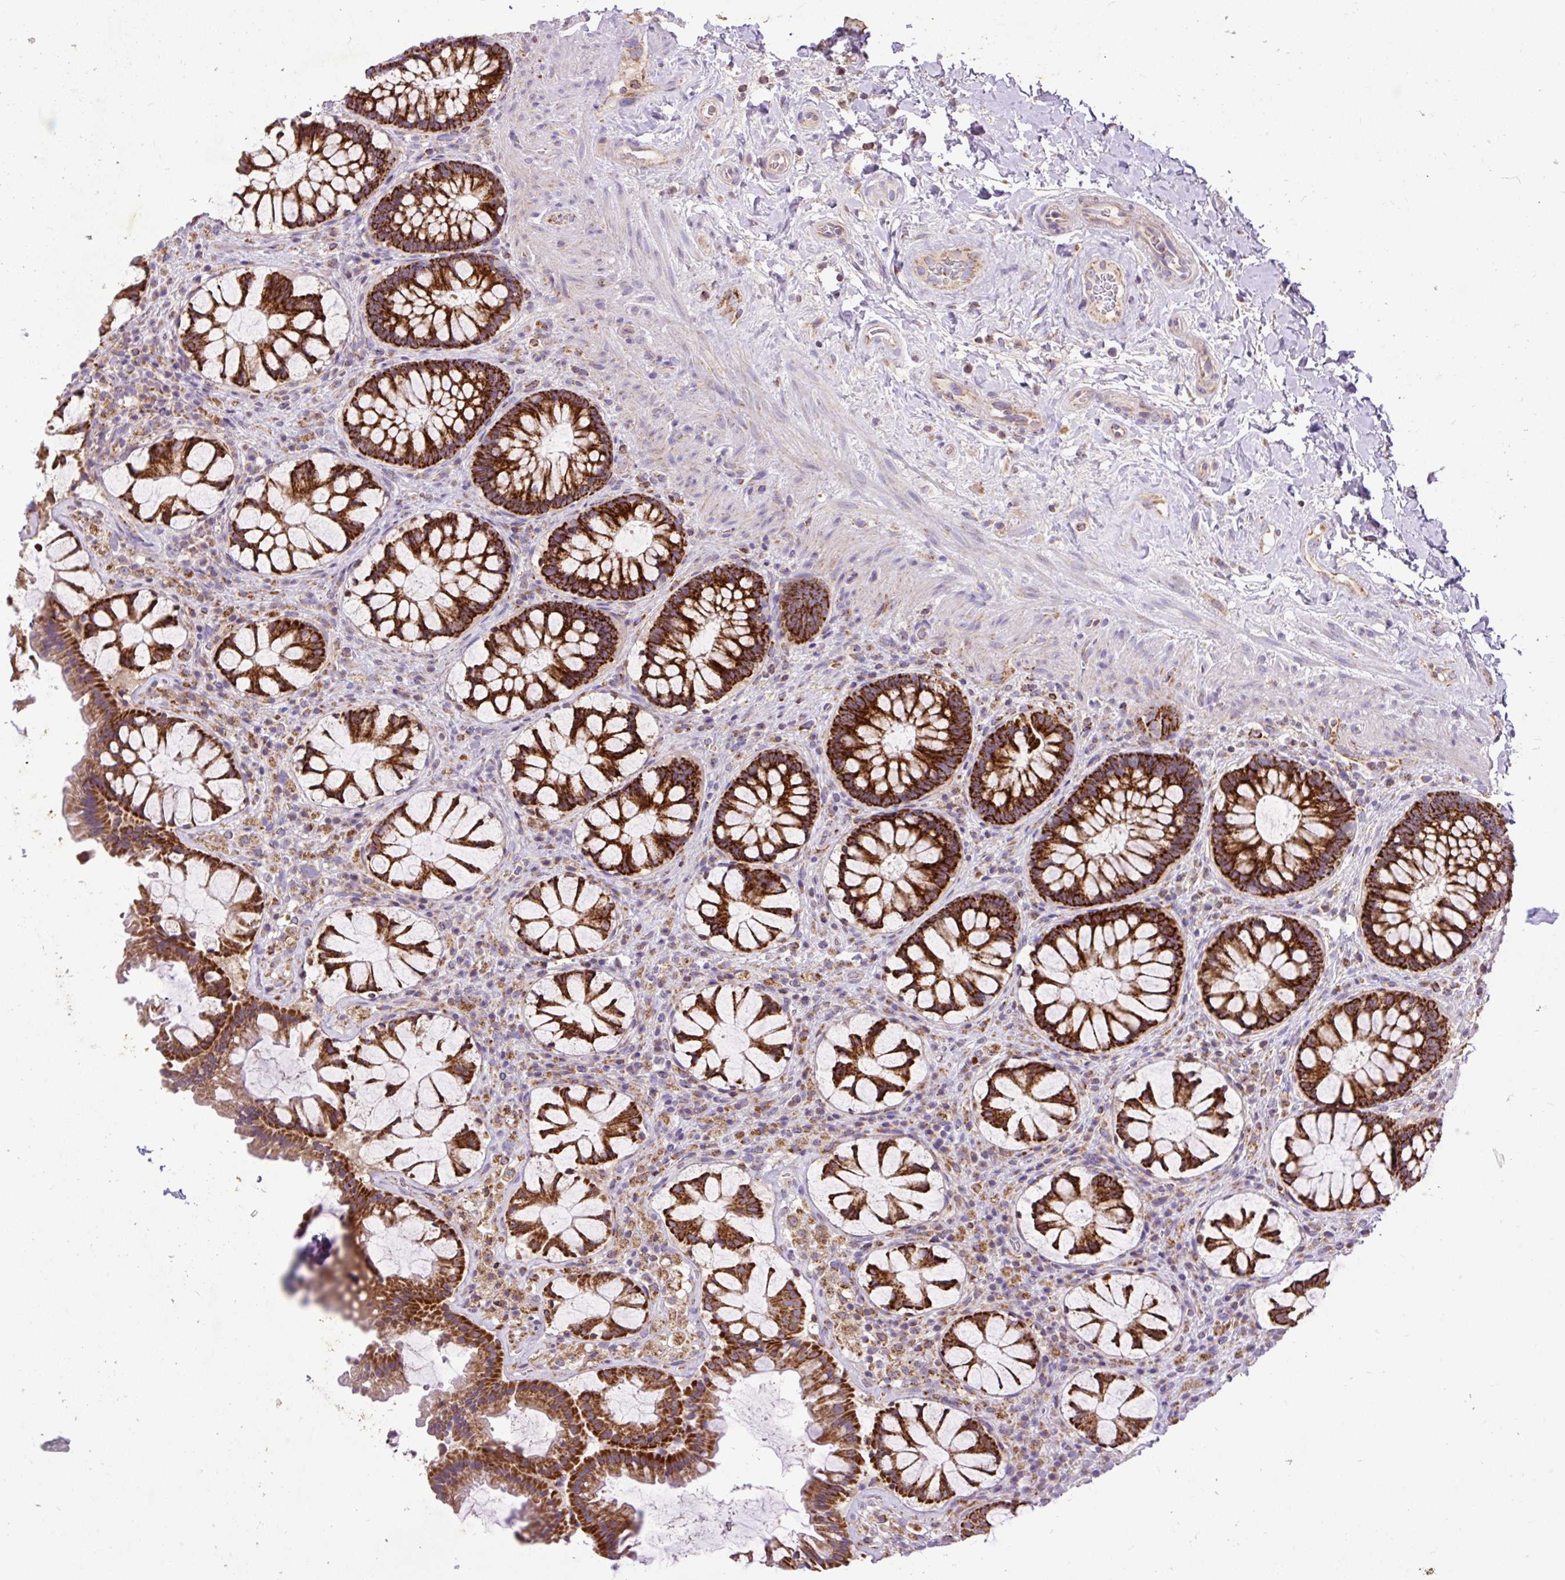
{"staining": {"intensity": "strong", "quantity": ">75%", "location": "cytoplasmic/membranous"}, "tissue": "rectum", "cell_type": "Glandular cells", "image_type": "normal", "snomed": [{"axis": "morphology", "description": "Normal tissue, NOS"}, {"axis": "topography", "description": "Rectum"}], "caption": "Strong cytoplasmic/membranous positivity is seen in about >75% of glandular cells in benign rectum. (Brightfield microscopy of DAB IHC at high magnification).", "gene": "TOMM40", "patient": {"sex": "female", "age": 58}}